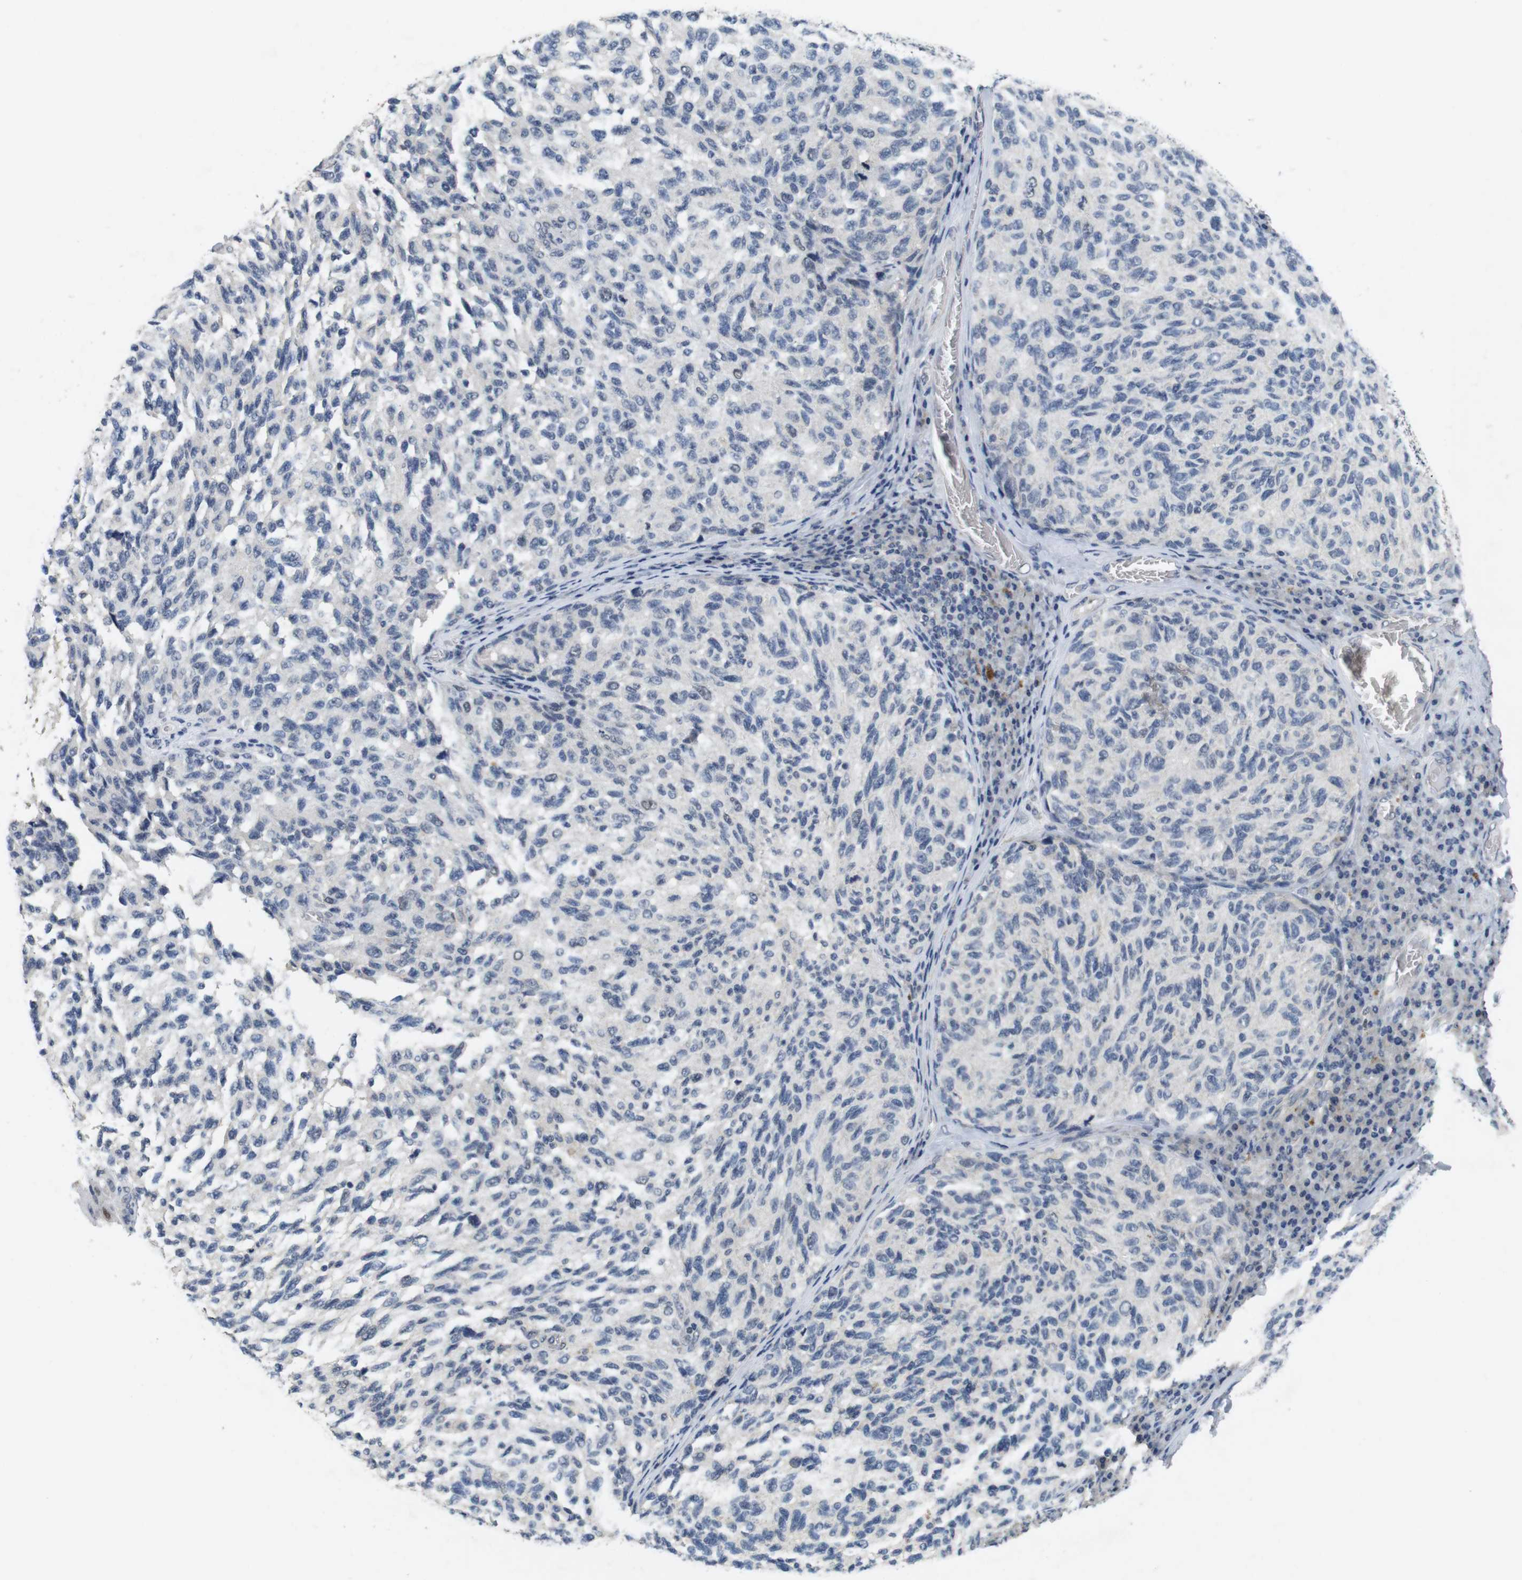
{"staining": {"intensity": "negative", "quantity": "none", "location": "none"}, "tissue": "melanoma", "cell_type": "Tumor cells", "image_type": "cancer", "snomed": [{"axis": "morphology", "description": "Malignant melanoma, NOS"}, {"axis": "topography", "description": "Skin"}], "caption": "Immunohistochemistry (IHC) image of neoplastic tissue: melanoma stained with DAB (3,3'-diaminobenzidine) exhibits no significant protein expression in tumor cells.", "gene": "SKP2", "patient": {"sex": "female", "age": 73}}